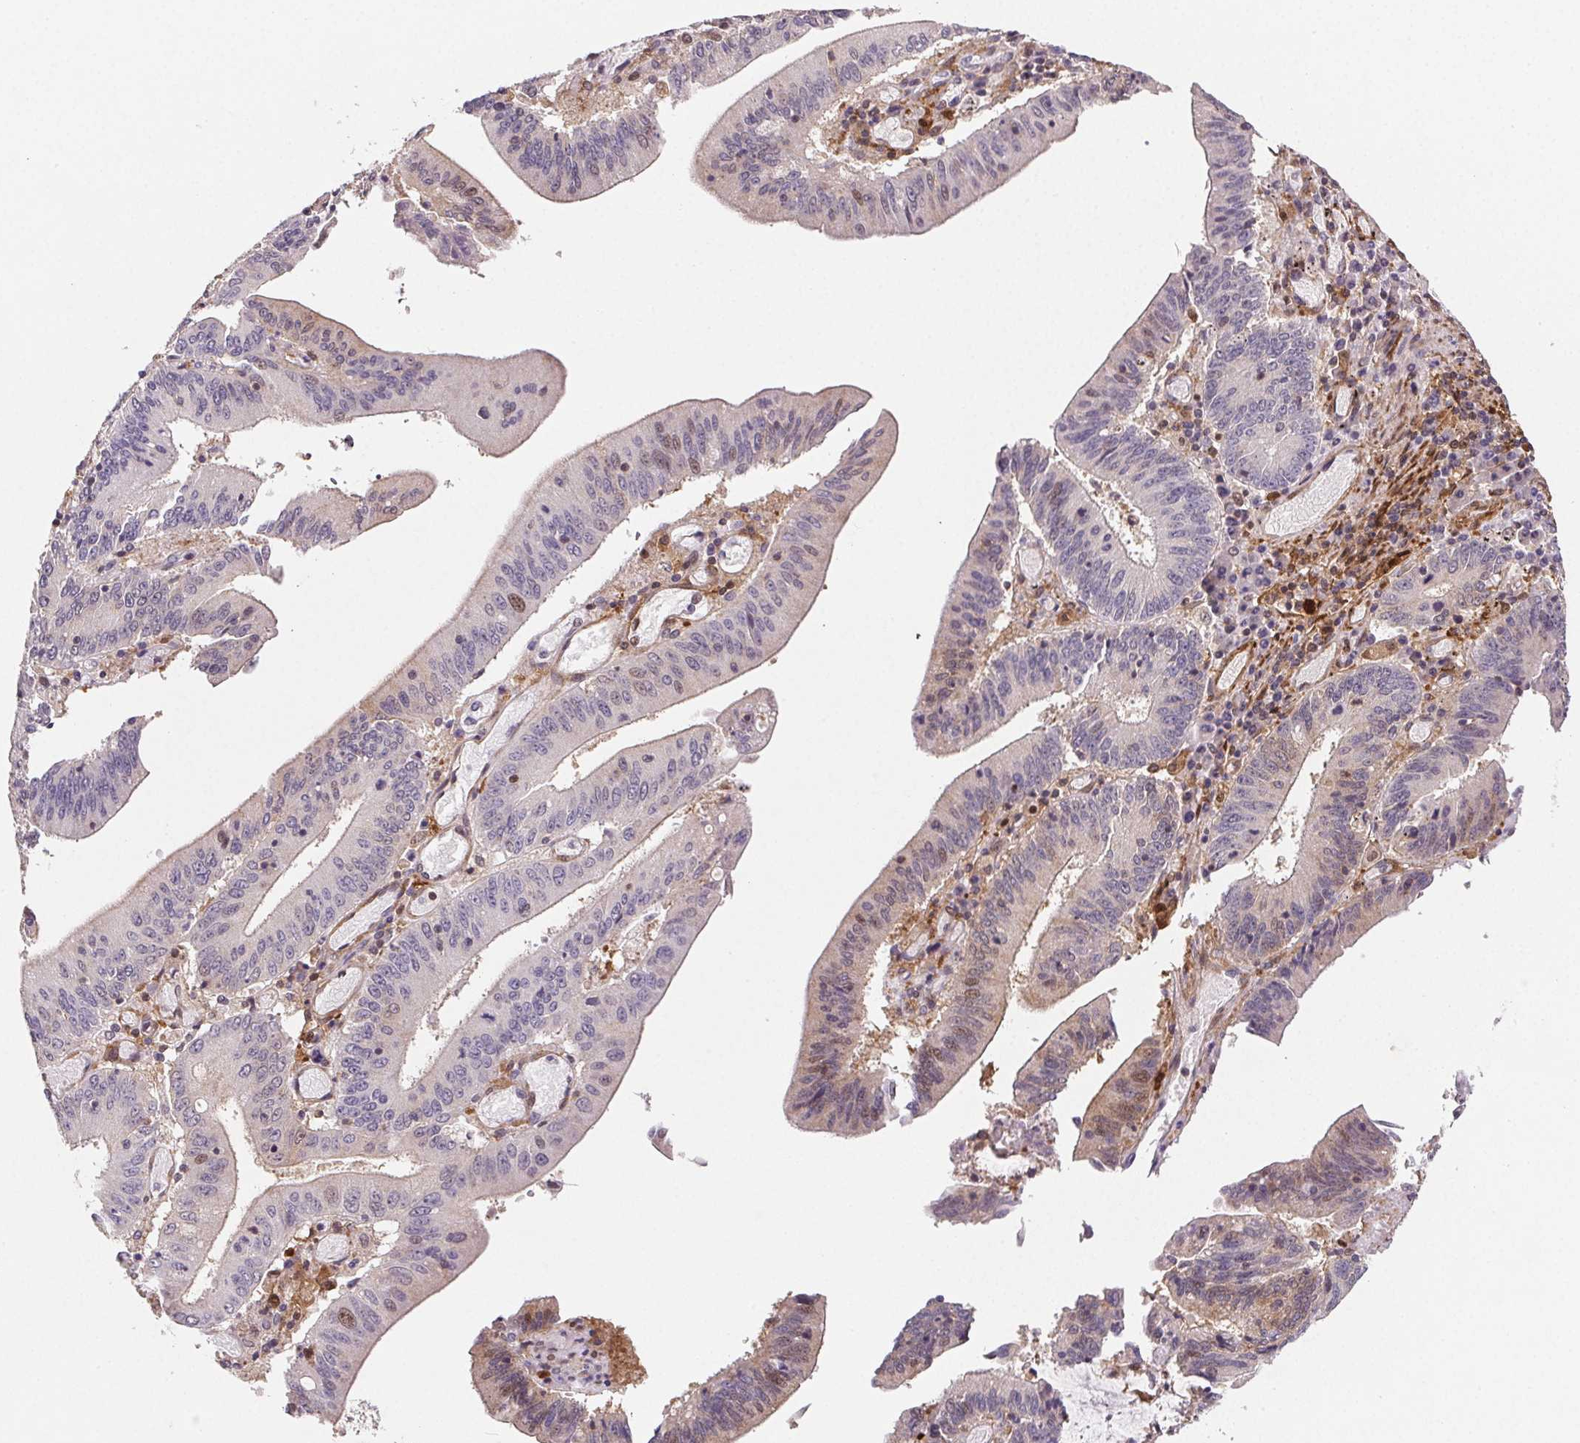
{"staining": {"intensity": "negative", "quantity": "none", "location": "none"}, "tissue": "stomach cancer", "cell_type": "Tumor cells", "image_type": "cancer", "snomed": [{"axis": "morphology", "description": "Adenocarcinoma, NOS"}, {"axis": "topography", "description": "Stomach, upper"}], "caption": "Immunohistochemical staining of stomach cancer (adenocarcinoma) shows no significant positivity in tumor cells.", "gene": "GBP1", "patient": {"sex": "male", "age": 68}}